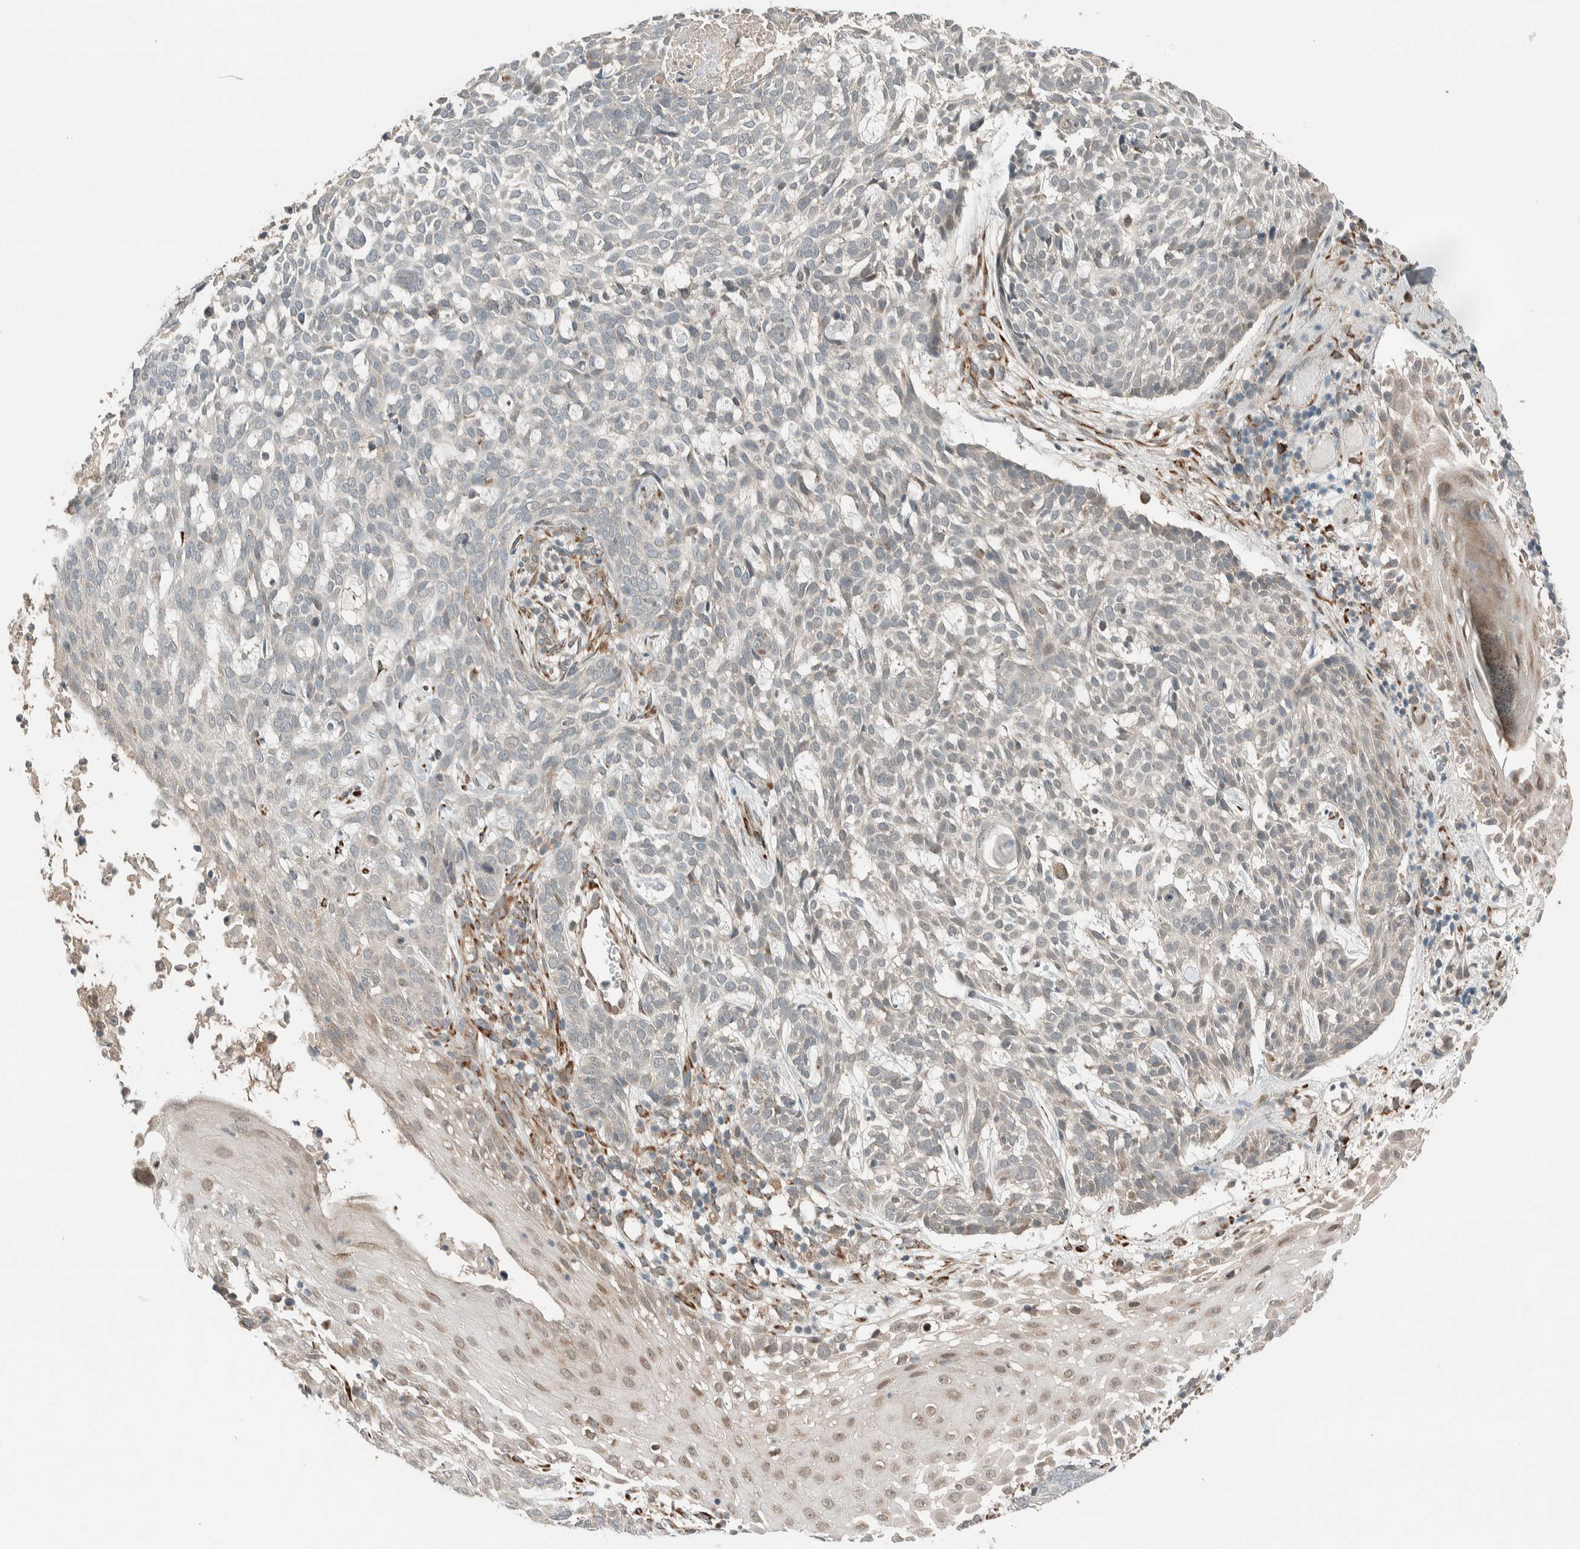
{"staining": {"intensity": "negative", "quantity": "none", "location": "none"}, "tissue": "skin cancer", "cell_type": "Tumor cells", "image_type": "cancer", "snomed": [{"axis": "morphology", "description": "Basal cell carcinoma"}, {"axis": "topography", "description": "Skin"}], "caption": "Immunohistochemical staining of basal cell carcinoma (skin) exhibits no significant staining in tumor cells.", "gene": "CTBP2", "patient": {"sex": "female", "age": 64}}